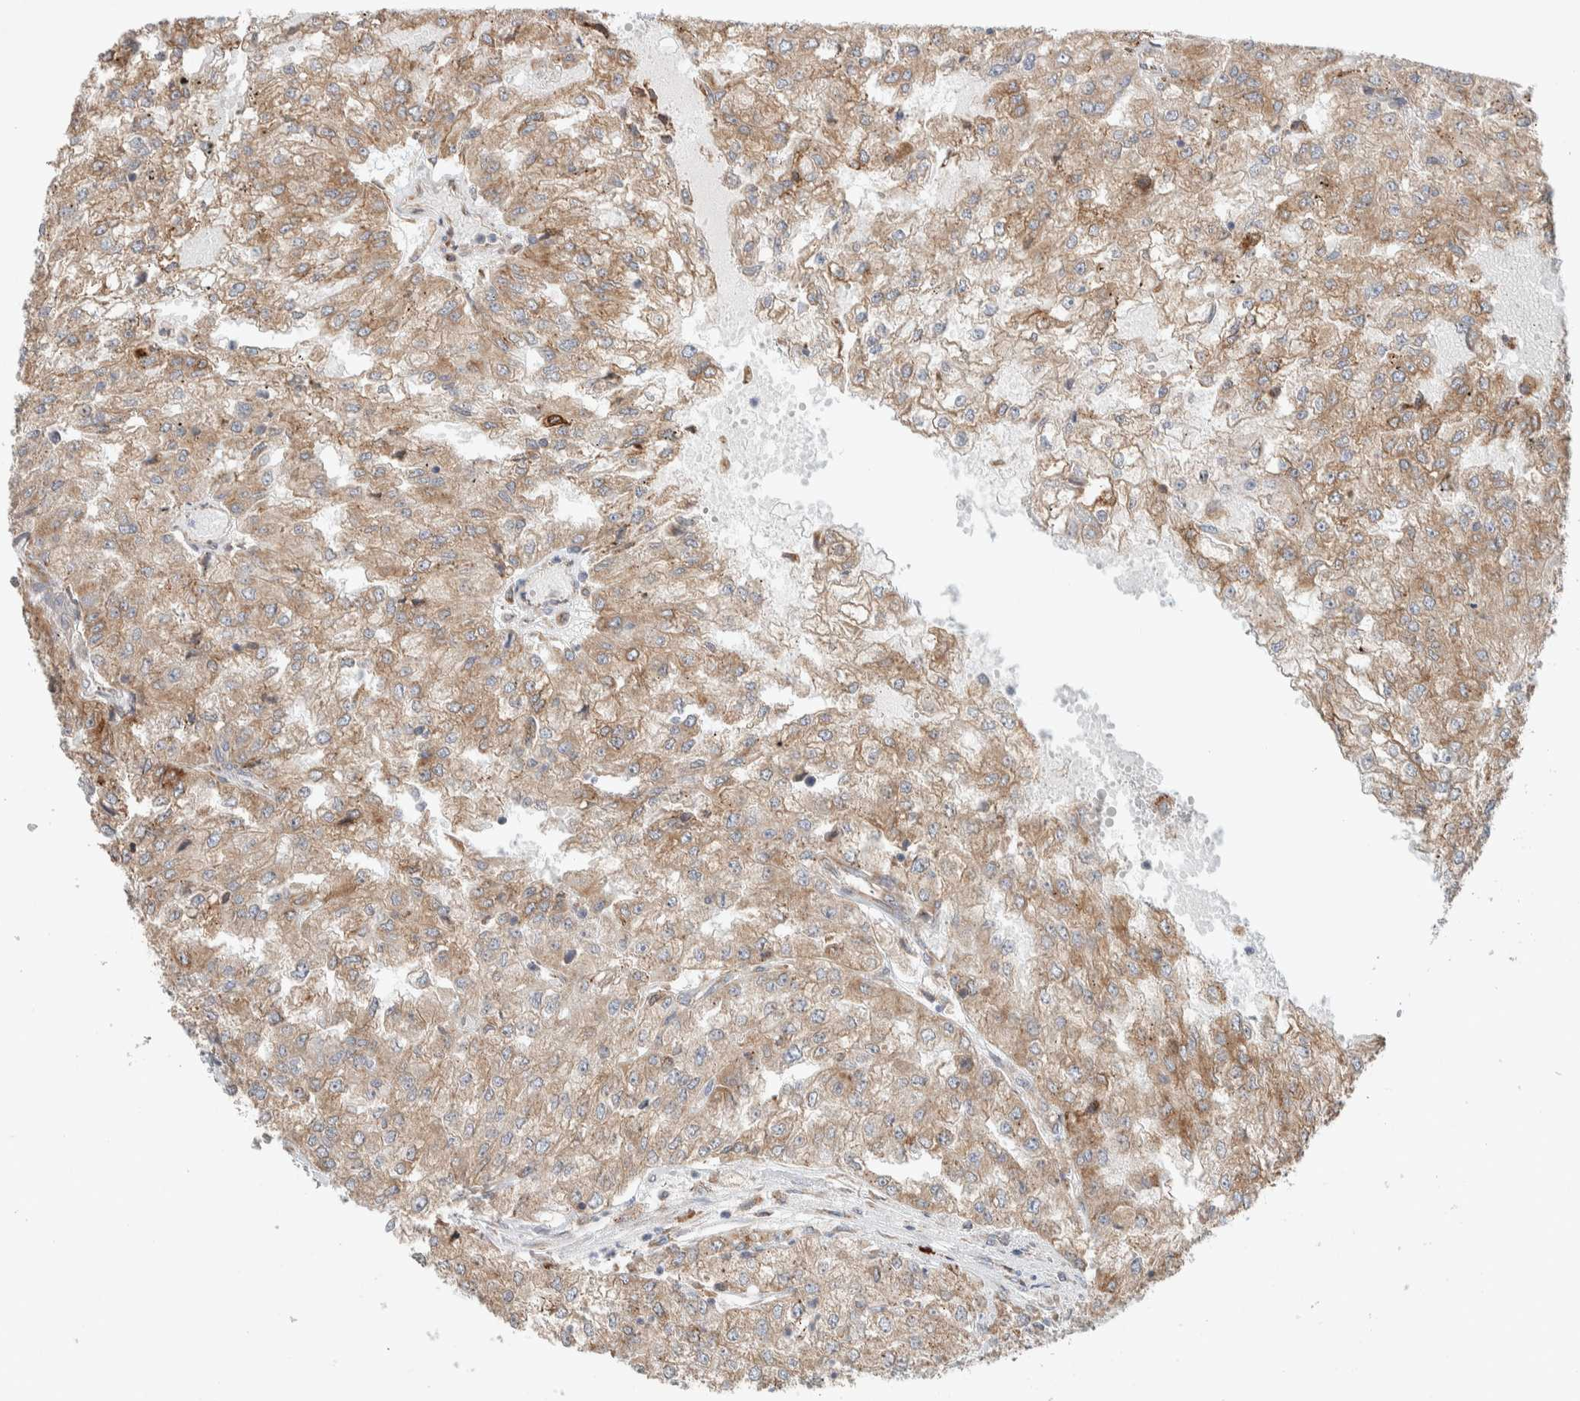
{"staining": {"intensity": "weak", "quantity": ">75%", "location": "cytoplasmic/membranous"}, "tissue": "renal cancer", "cell_type": "Tumor cells", "image_type": "cancer", "snomed": [{"axis": "morphology", "description": "Adenocarcinoma, NOS"}, {"axis": "topography", "description": "Kidney"}], "caption": "This photomicrograph exhibits IHC staining of human renal cancer (adenocarcinoma), with low weak cytoplasmic/membranous expression in about >75% of tumor cells.", "gene": "ADCY8", "patient": {"sex": "female", "age": 54}}